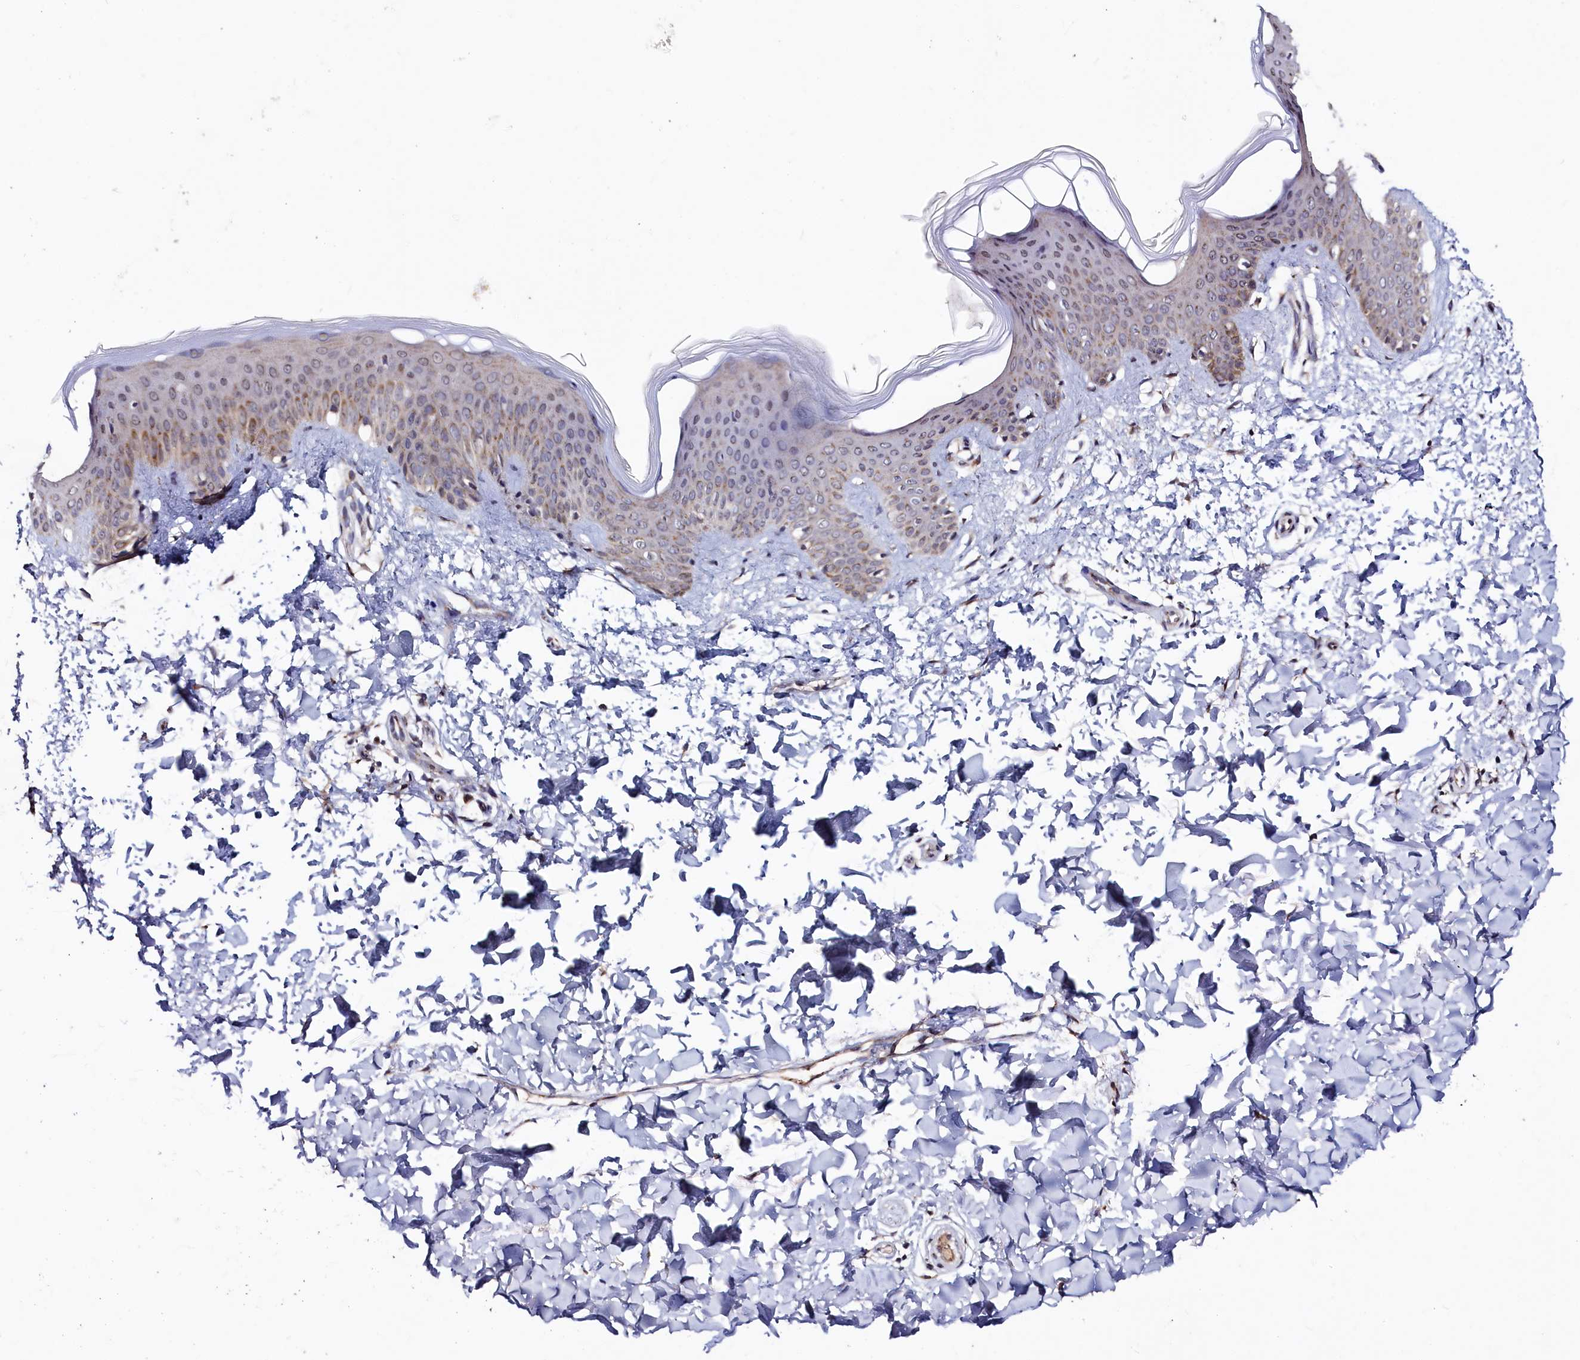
{"staining": {"intensity": "moderate", "quantity": ">75%", "location": "cytoplasmic/membranous"}, "tissue": "skin", "cell_type": "Fibroblasts", "image_type": "normal", "snomed": [{"axis": "morphology", "description": "Normal tissue, NOS"}, {"axis": "topography", "description": "Skin"}], "caption": "This image displays IHC staining of unremarkable human skin, with medium moderate cytoplasmic/membranous positivity in about >75% of fibroblasts.", "gene": "SEC24C", "patient": {"sex": "male", "age": 36}}